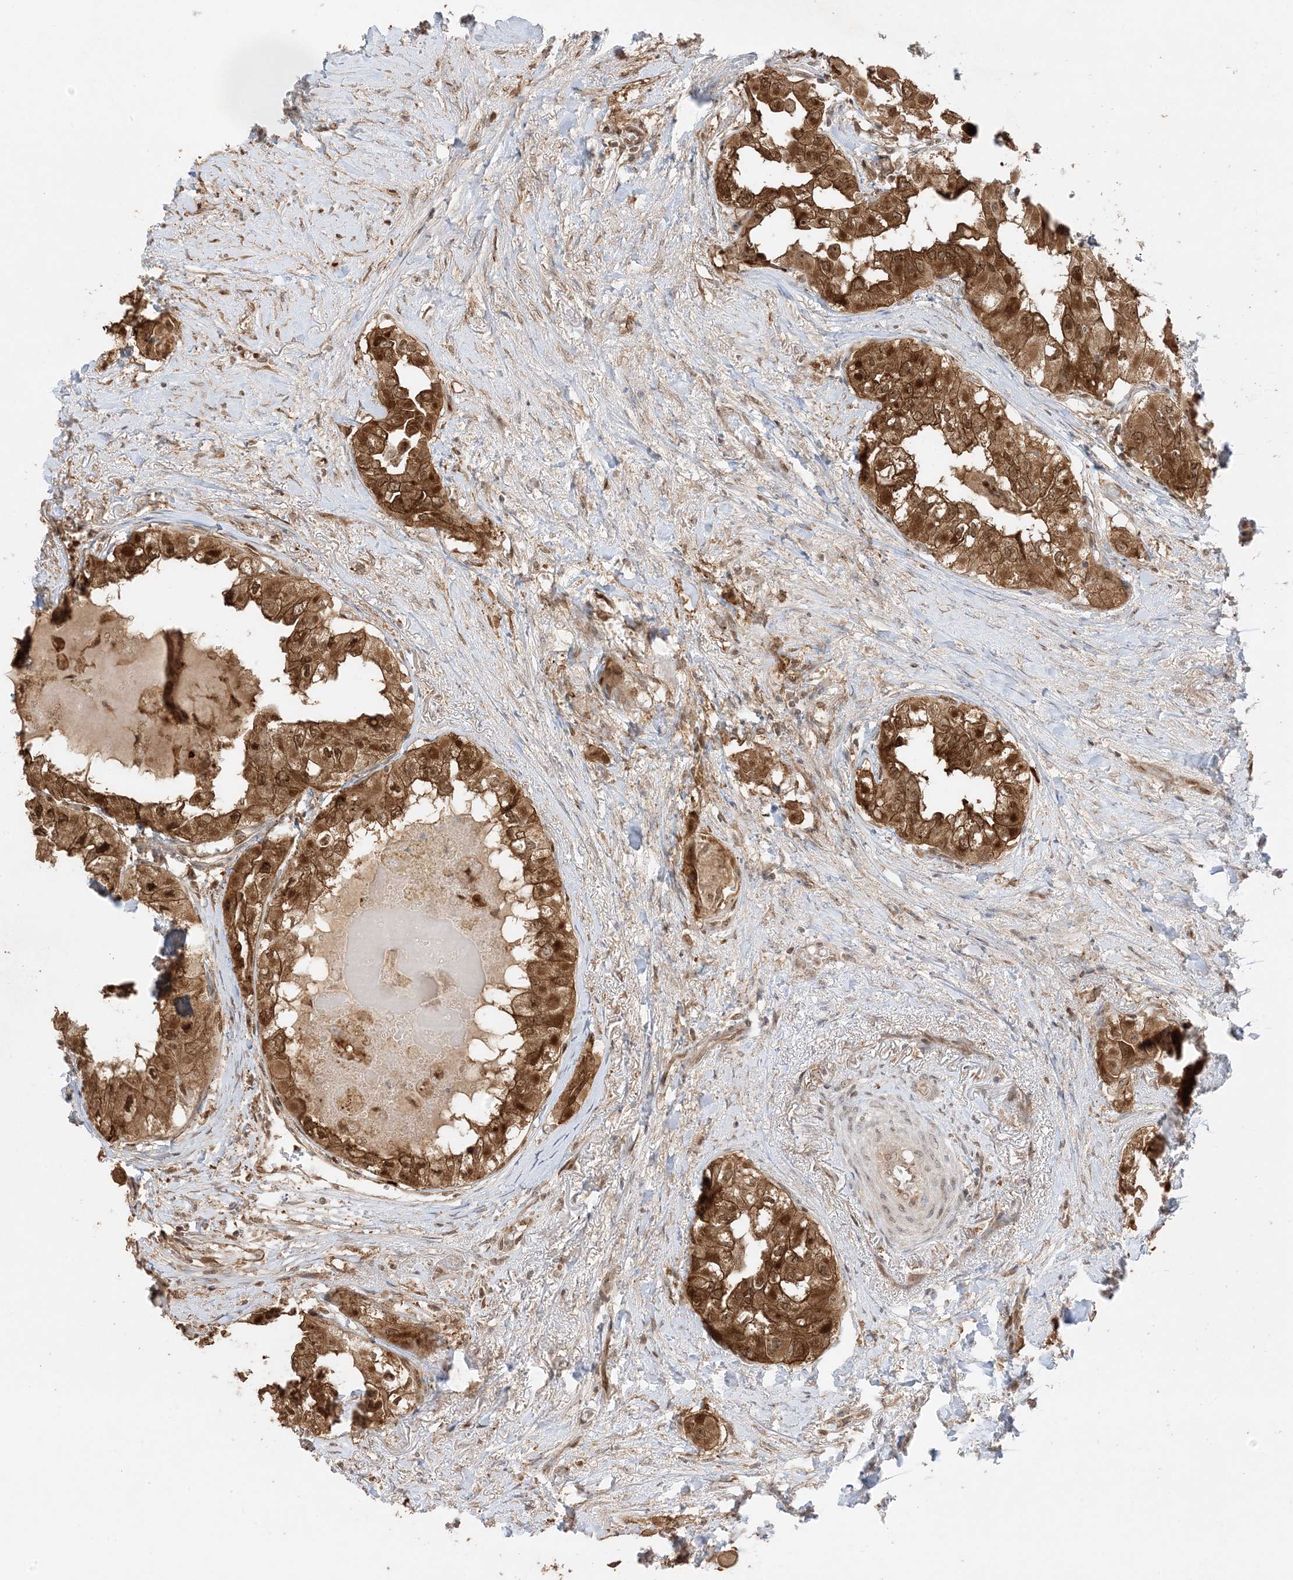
{"staining": {"intensity": "strong", "quantity": ">75%", "location": "cytoplasmic/membranous,nuclear"}, "tissue": "thyroid cancer", "cell_type": "Tumor cells", "image_type": "cancer", "snomed": [{"axis": "morphology", "description": "Papillary adenocarcinoma, NOS"}, {"axis": "topography", "description": "Thyroid gland"}], "caption": "Immunohistochemical staining of thyroid cancer (papillary adenocarcinoma) exhibits high levels of strong cytoplasmic/membranous and nuclear staining in approximately >75% of tumor cells.", "gene": "ZBTB41", "patient": {"sex": "female", "age": 59}}